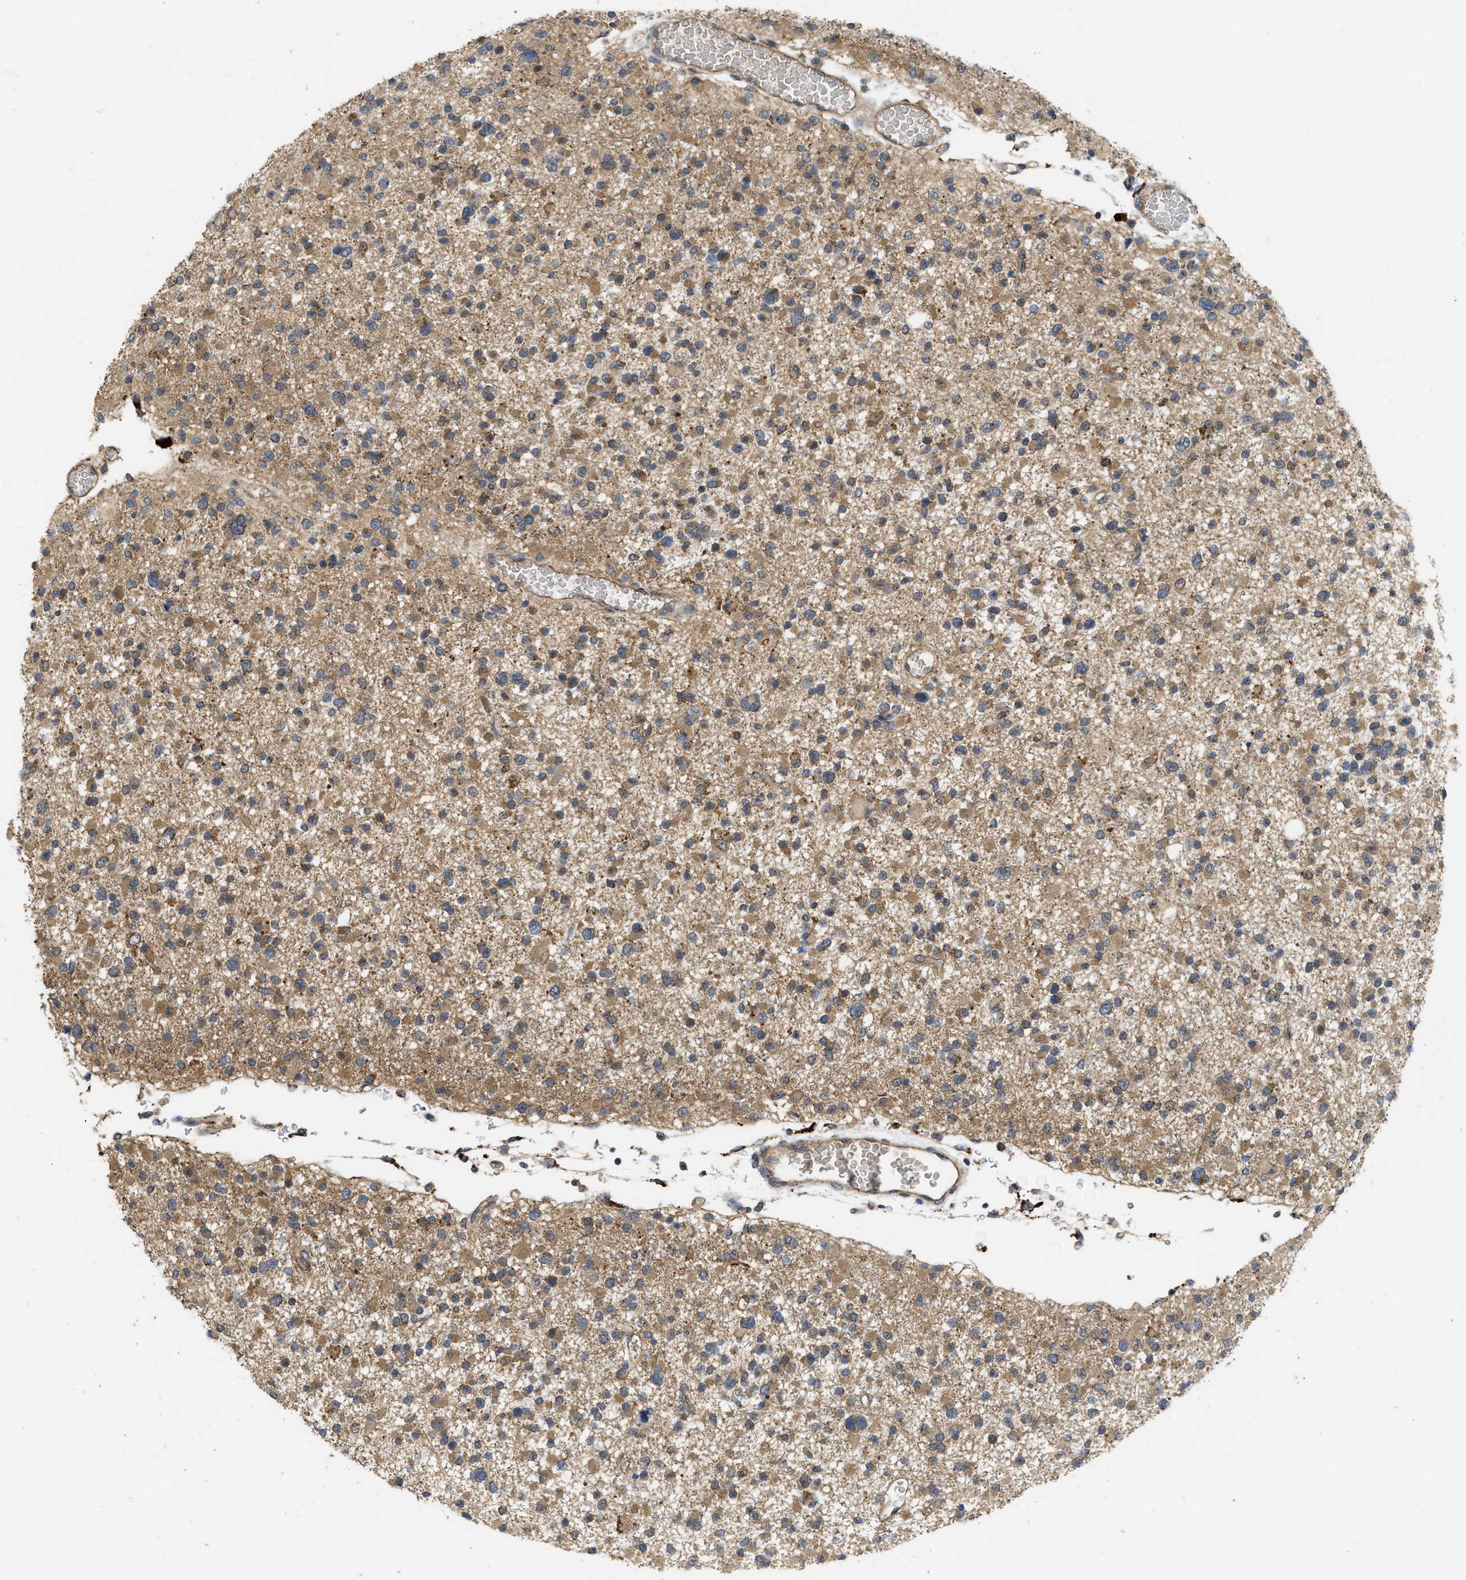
{"staining": {"intensity": "moderate", "quantity": ">75%", "location": "cytoplasmic/membranous"}, "tissue": "glioma", "cell_type": "Tumor cells", "image_type": "cancer", "snomed": [{"axis": "morphology", "description": "Glioma, malignant, Low grade"}, {"axis": "topography", "description": "Brain"}], "caption": "A brown stain shows moderate cytoplasmic/membranous positivity of a protein in glioma tumor cells. (DAB IHC with brightfield microscopy, high magnification).", "gene": "FZD6", "patient": {"sex": "female", "age": 22}}